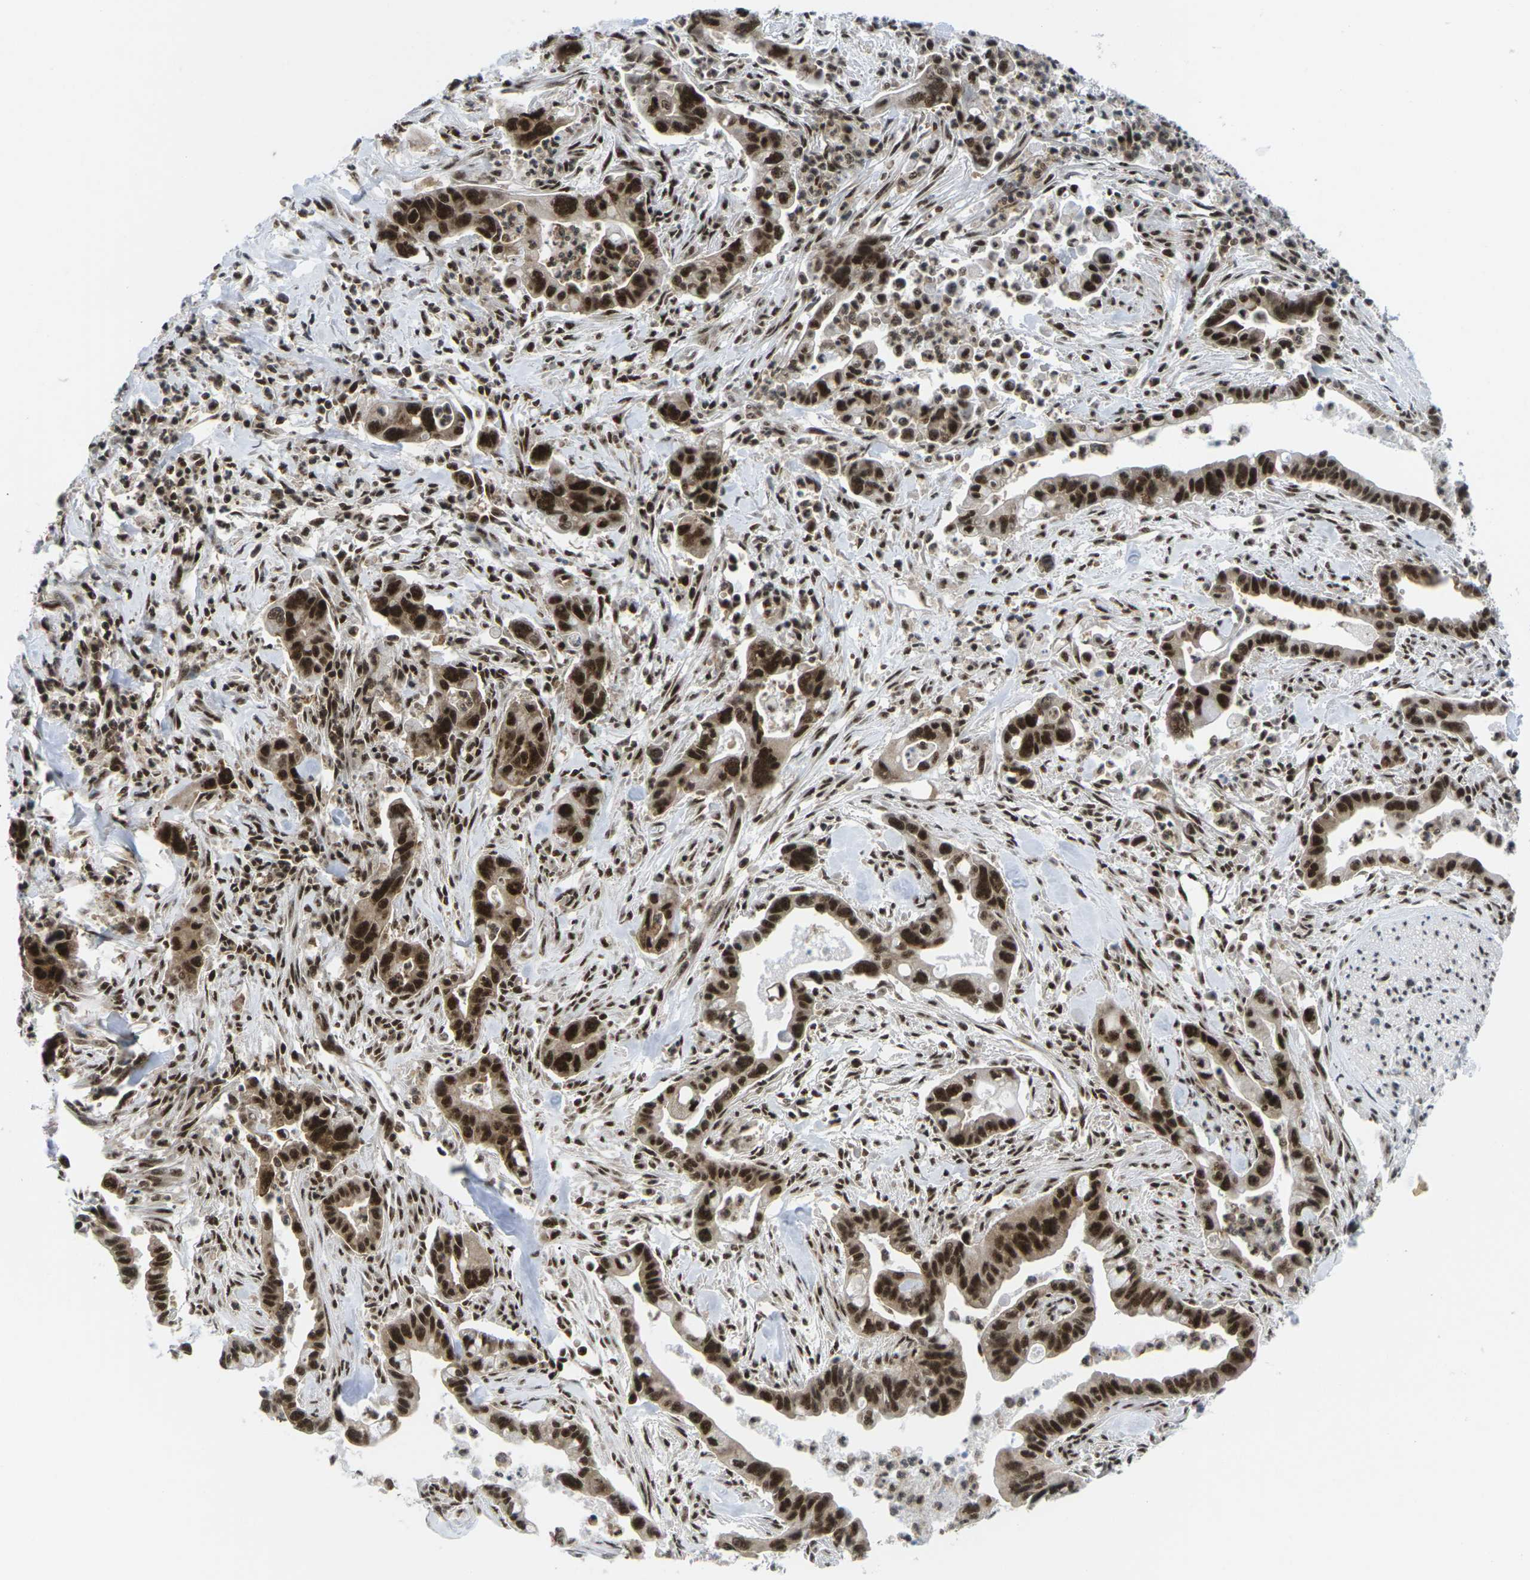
{"staining": {"intensity": "strong", "quantity": ">75%", "location": "nuclear"}, "tissue": "pancreatic cancer", "cell_type": "Tumor cells", "image_type": "cancer", "snomed": [{"axis": "morphology", "description": "Adenocarcinoma, NOS"}, {"axis": "topography", "description": "Pancreas"}], "caption": "Pancreatic cancer stained with IHC demonstrates strong nuclear positivity in approximately >75% of tumor cells.", "gene": "MAGOH", "patient": {"sex": "male", "age": 70}}